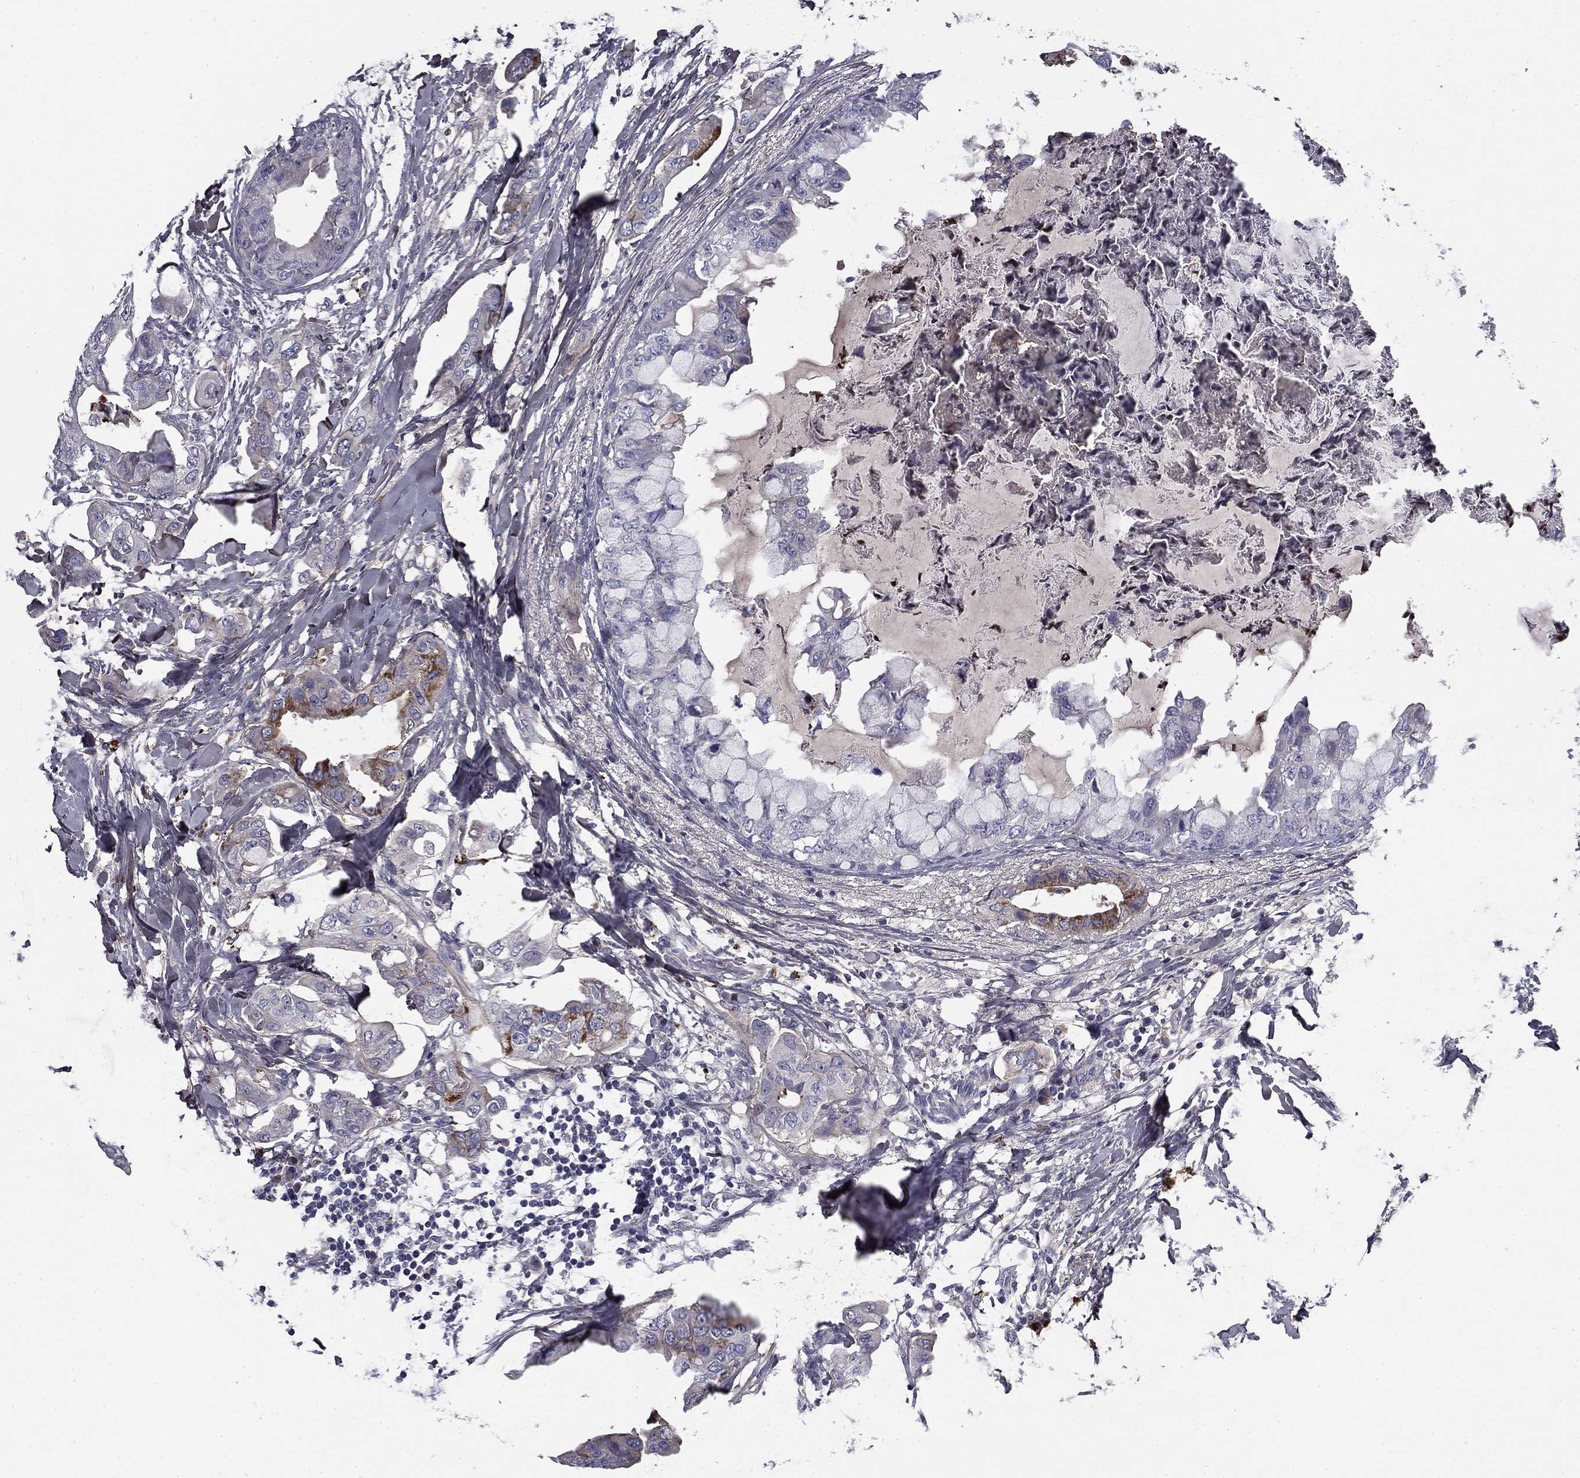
{"staining": {"intensity": "strong", "quantity": "<25%", "location": "cytoplasmic/membranous"}, "tissue": "breast cancer", "cell_type": "Tumor cells", "image_type": "cancer", "snomed": [{"axis": "morphology", "description": "Normal tissue, NOS"}, {"axis": "morphology", "description": "Duct carcinoma"}, {"axis": "topography", "description": "Breast"}], "caption": "Protein expression analysis of invasive ductal carcinoma (breast) exhibits strong cytoplasmic/membranous staining in about <25% of tumor cells. The staining was performed using DAB (3,3'-diaminobenzidine), with brown indicating positive protein expression. Nuclei are stained blue with hematoxylin.", "gene": "COL2A1", "patient": {"sex": "female", "age": 40}}